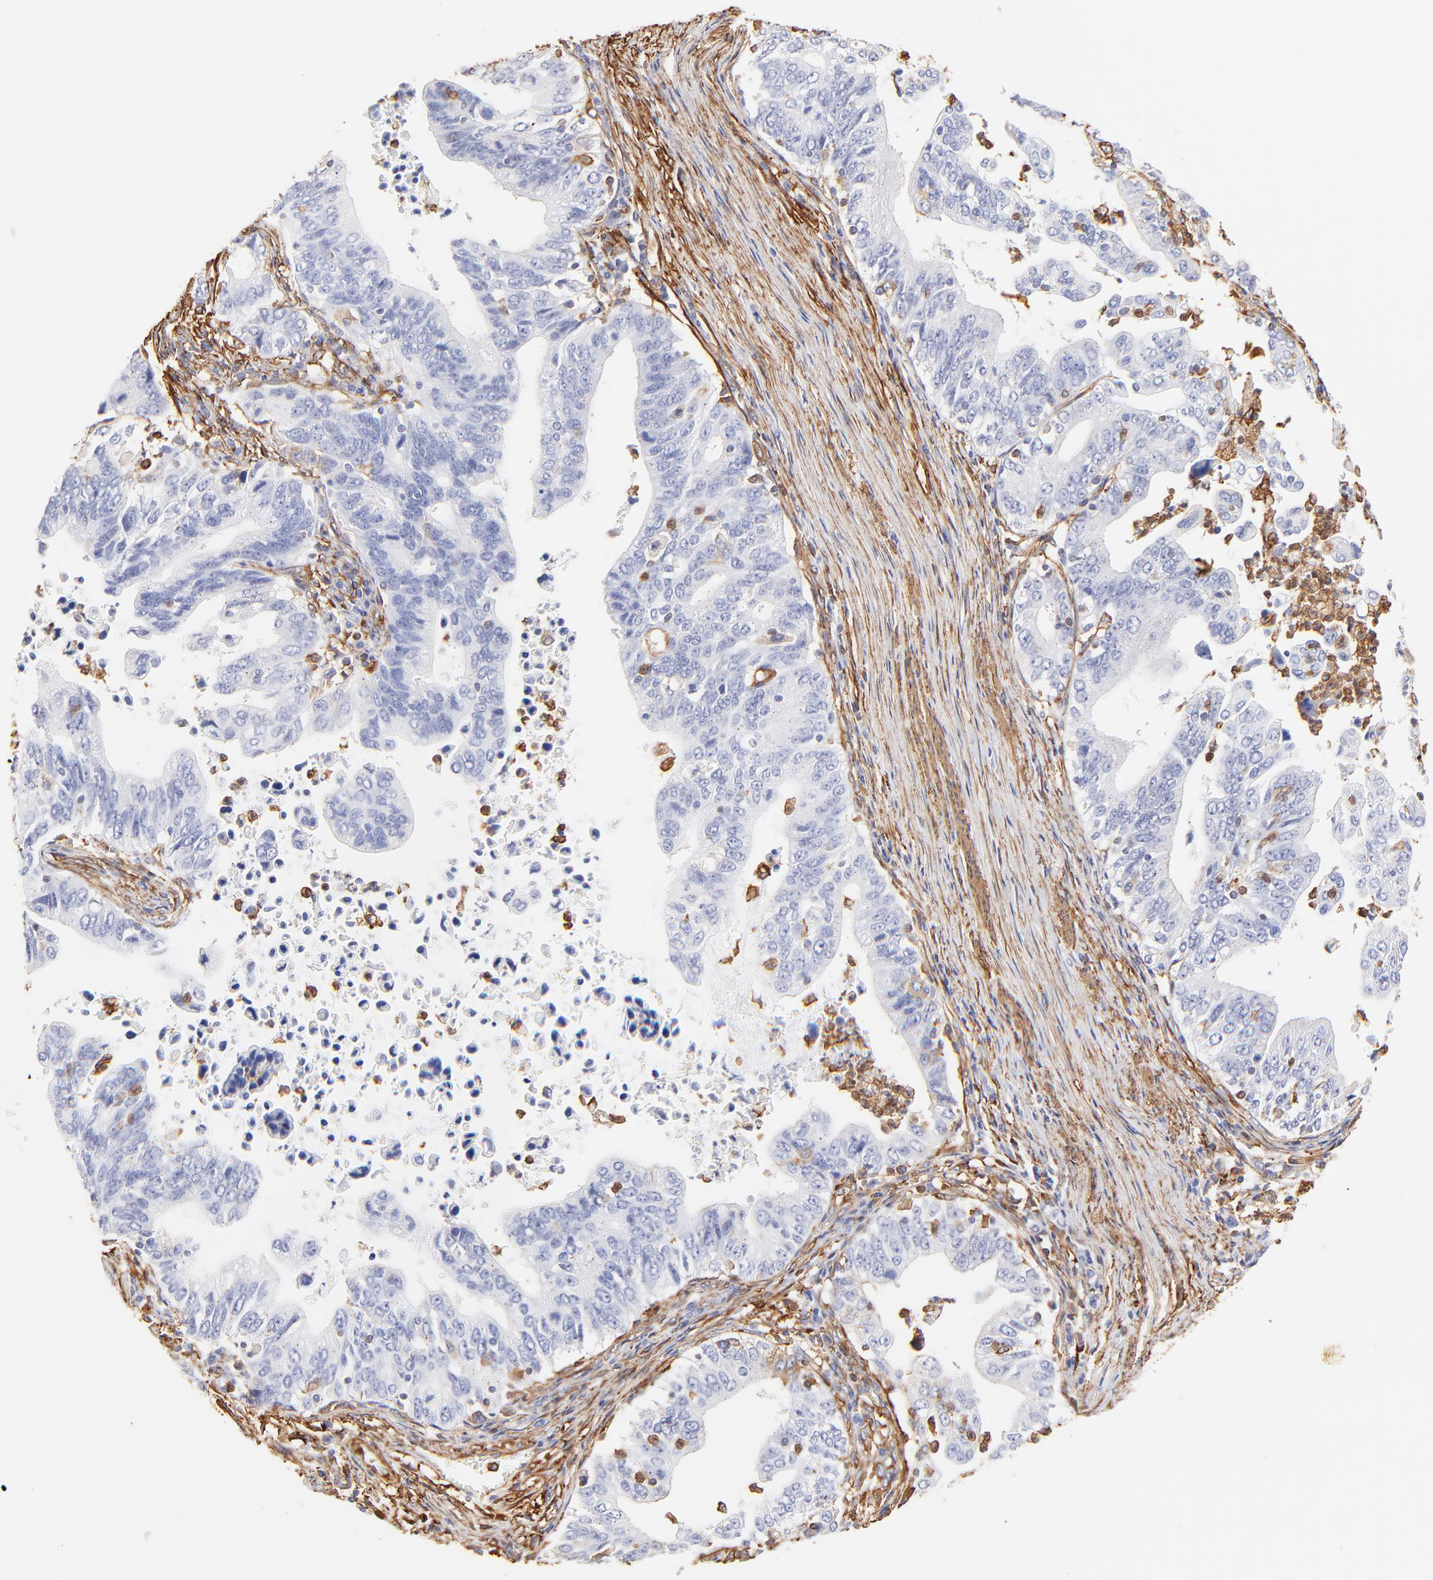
{"staining": {"intensity": "weak", "quantity": "<25%", "location": "cytoplasmic/membranous"}, "tissue": "stomach cancer", "cell_type": "Tumor cells", "image_type": "cancer", "snomed": [{"axis": "morphology", "description": "Adenocarcinoma, NOS"}, {"axis": "topography", "description": "Stomach, upper"}], "caption": "Immunohistochemical staining of stomach cancer exhibits no significant staining in tumor cells. The staining was performed using DAB to visualize the protein expression in brown, while the nuclei were stained in blue with hematoxylin (Magnification: 20x).", "gene": "FLNA", "patient": {"sex": "female", "age": 50}}